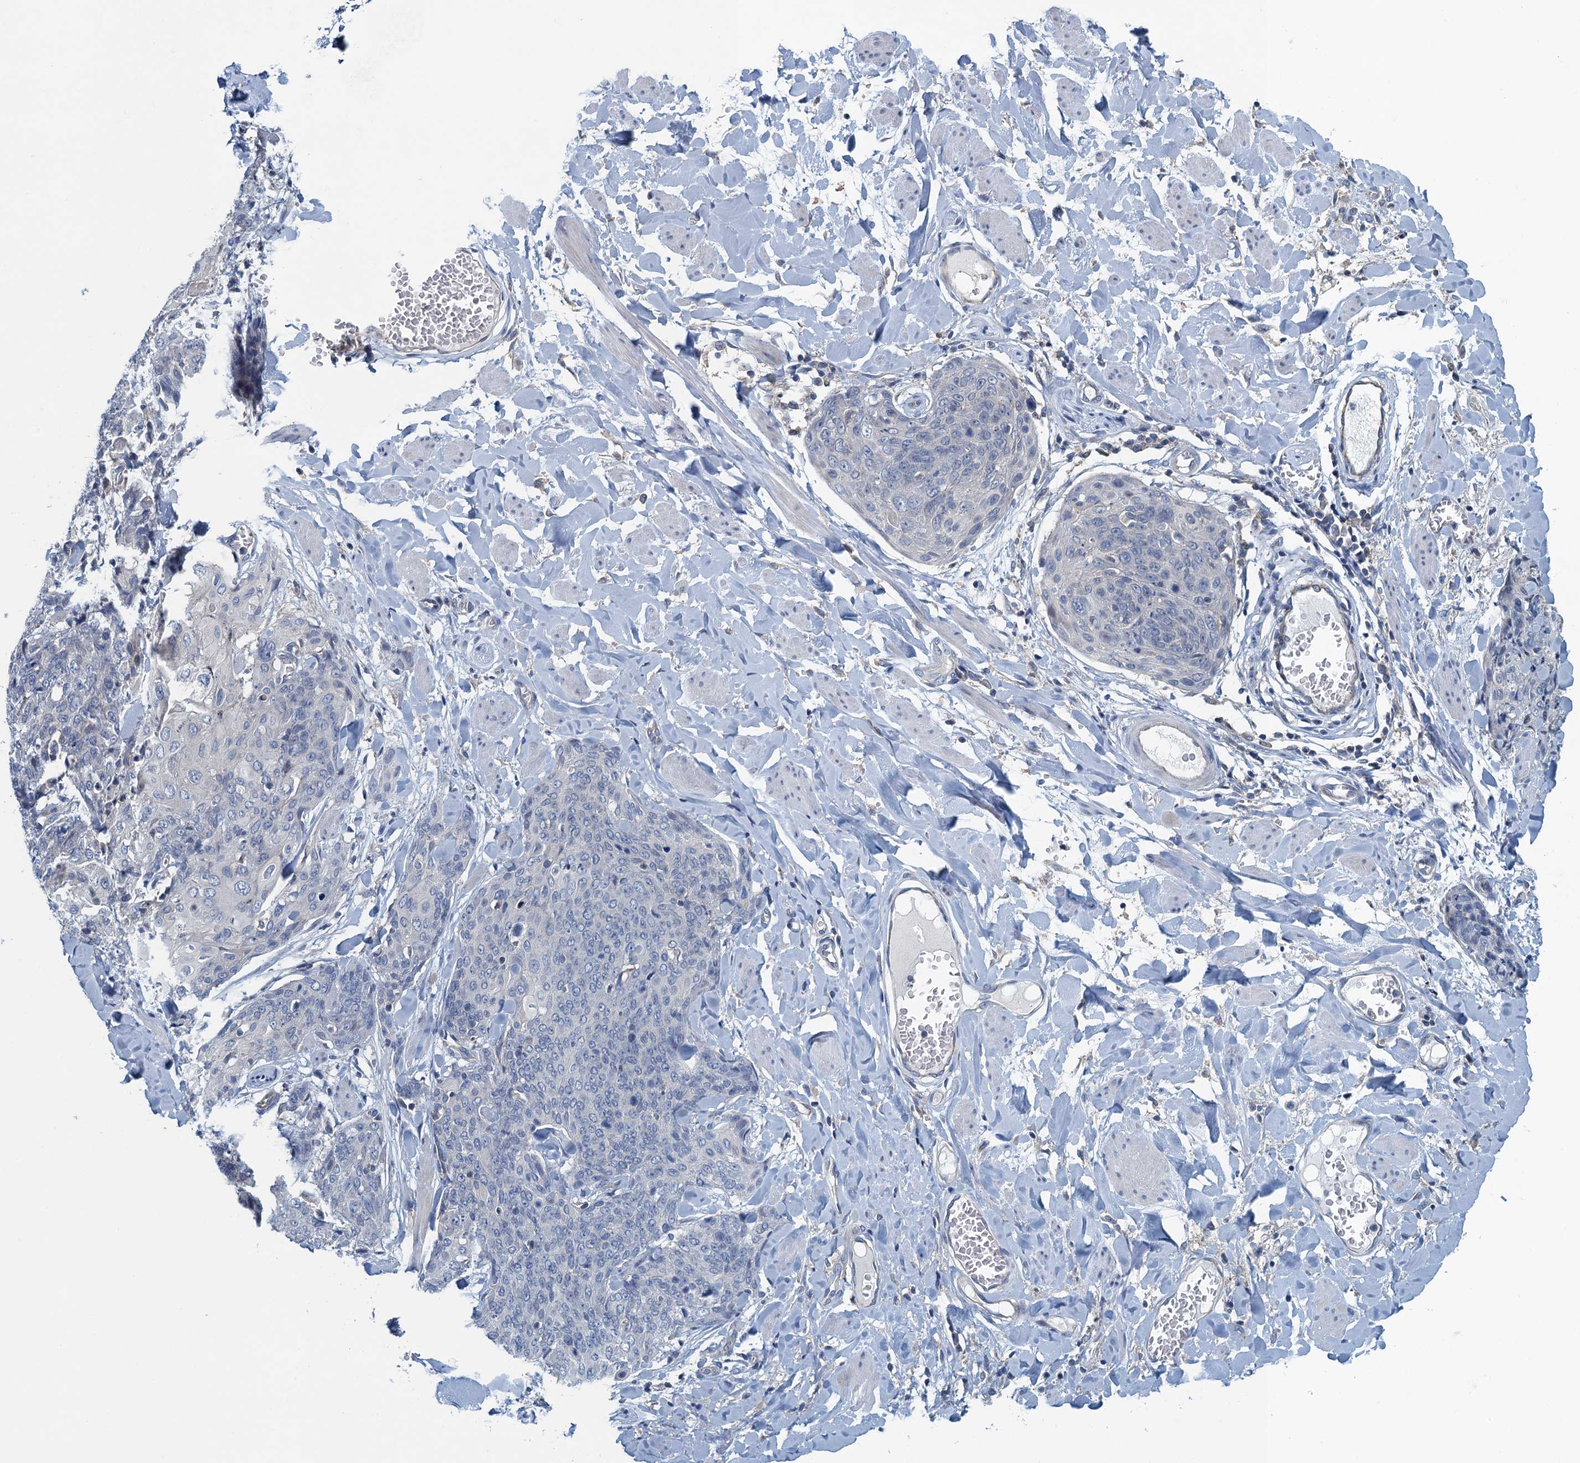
{"staining": {"intensity": "negative", "quantity": "none", "location": "none"}, "tissue": "skin cancer", "cell_type": "Tumor cells", "image_type": "cancer", "snomed": [{"axis": "morphology", "description": "Squamous cell carcinoma, NOS"}, {"axis": "topography", "description": "Skin"}, {"axis": "topography", "description": "Vulva"}], "caption": "DAB (3,3'-diaminobenzidine) immunohistochemical staining of human squamous cell carcinoma (skin) reveals no significant positivity in tumor cells.", "gene": "NCKAP1L", "patient": {"sex": "female", "age": 85}}